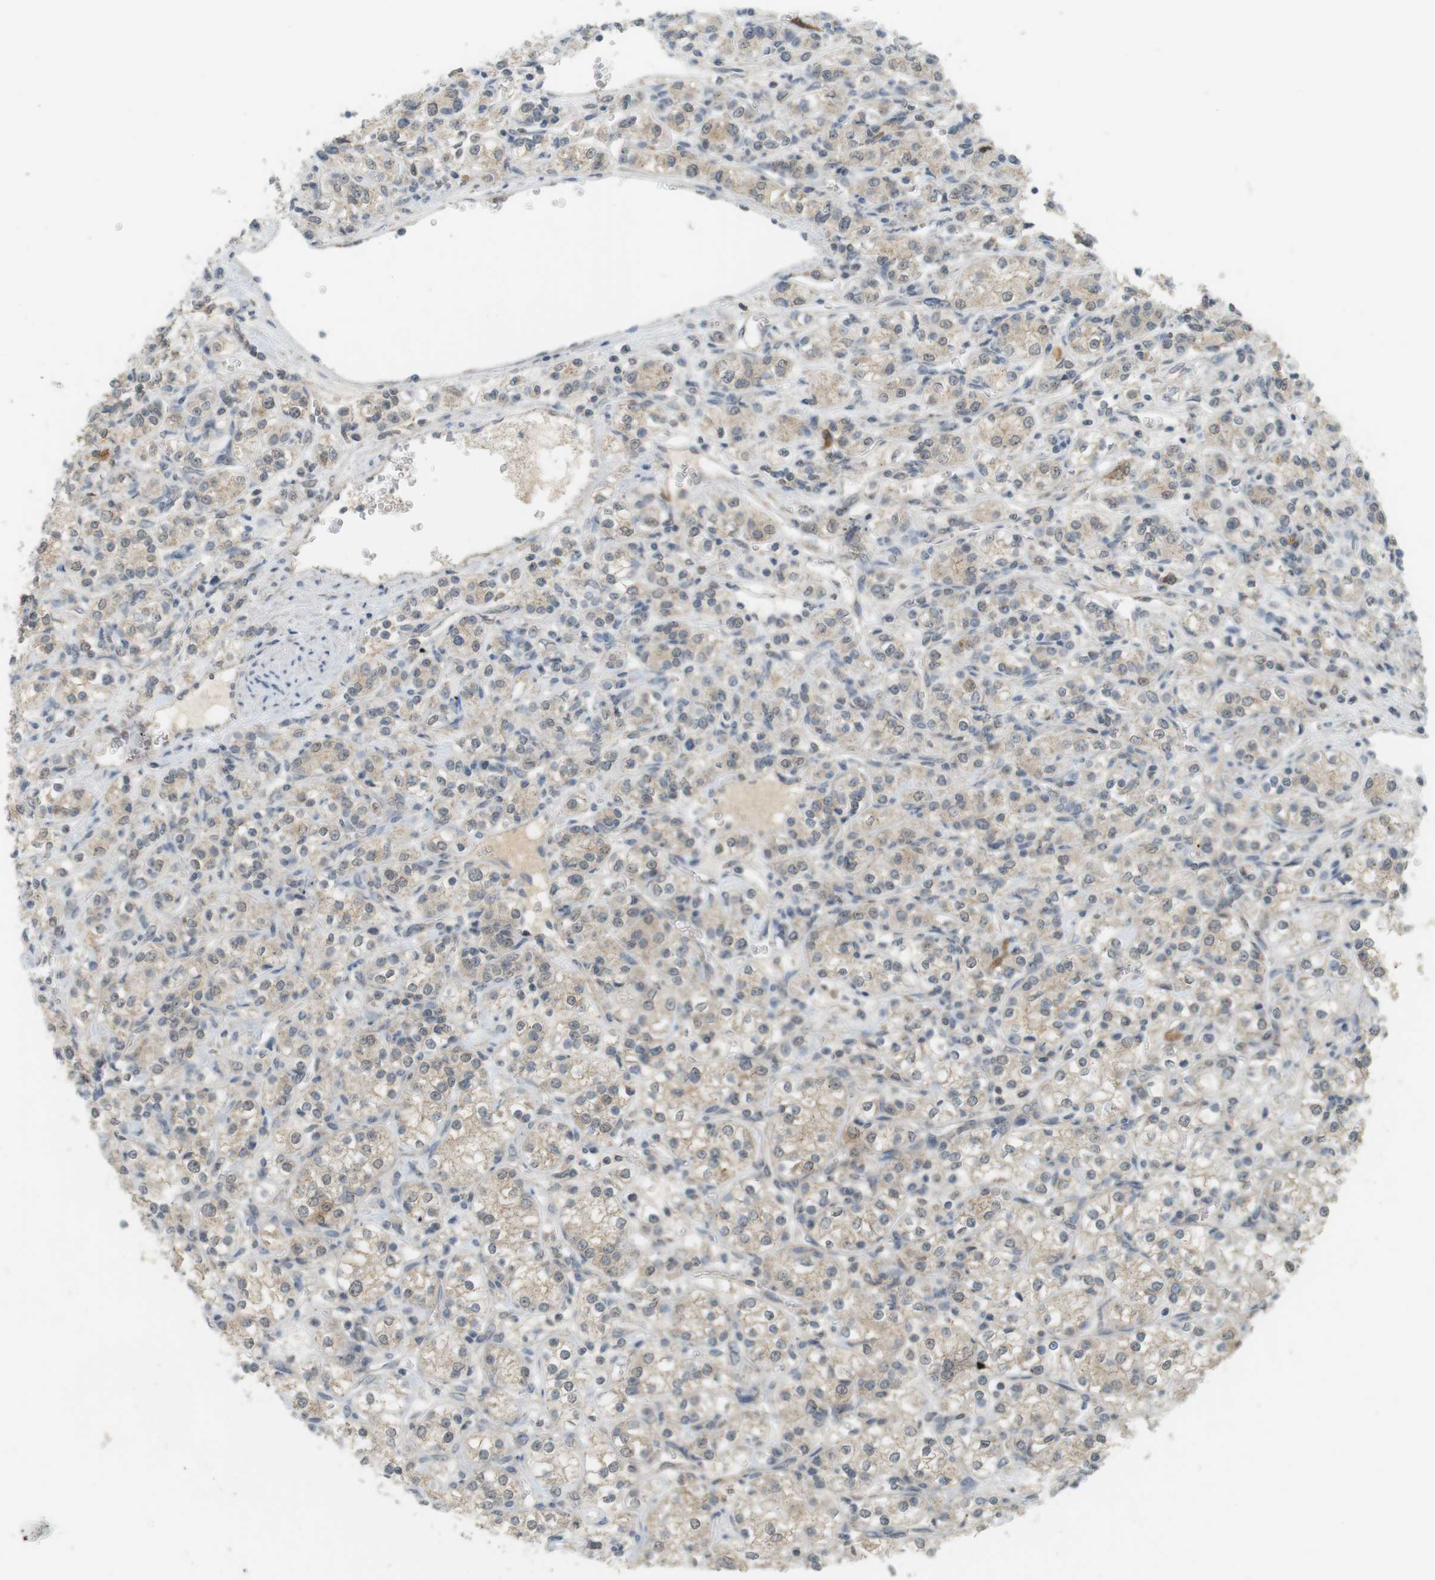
{"staining": {"intensity": "weak", "quantity": "25%-75%", "location": "cytoplasmic/membranous"}, "tissue": "renal cancer", "cell_type": "Tumor cells", "image_type": "cancer", "snomed": [{"axis": "morphology", "description": "Adenocarcinoma, NOS"}, {"axis": "topography", "description": "Kidney"}], "caption": "Immunohistochemical staining of adenocarcinoma (renal) displays low levels of weak cytoplasmic/membranous staining in about 25%-75% of tumor cells.", "gene": "TTK", "patient": {"sex": "male", "age": 77}}